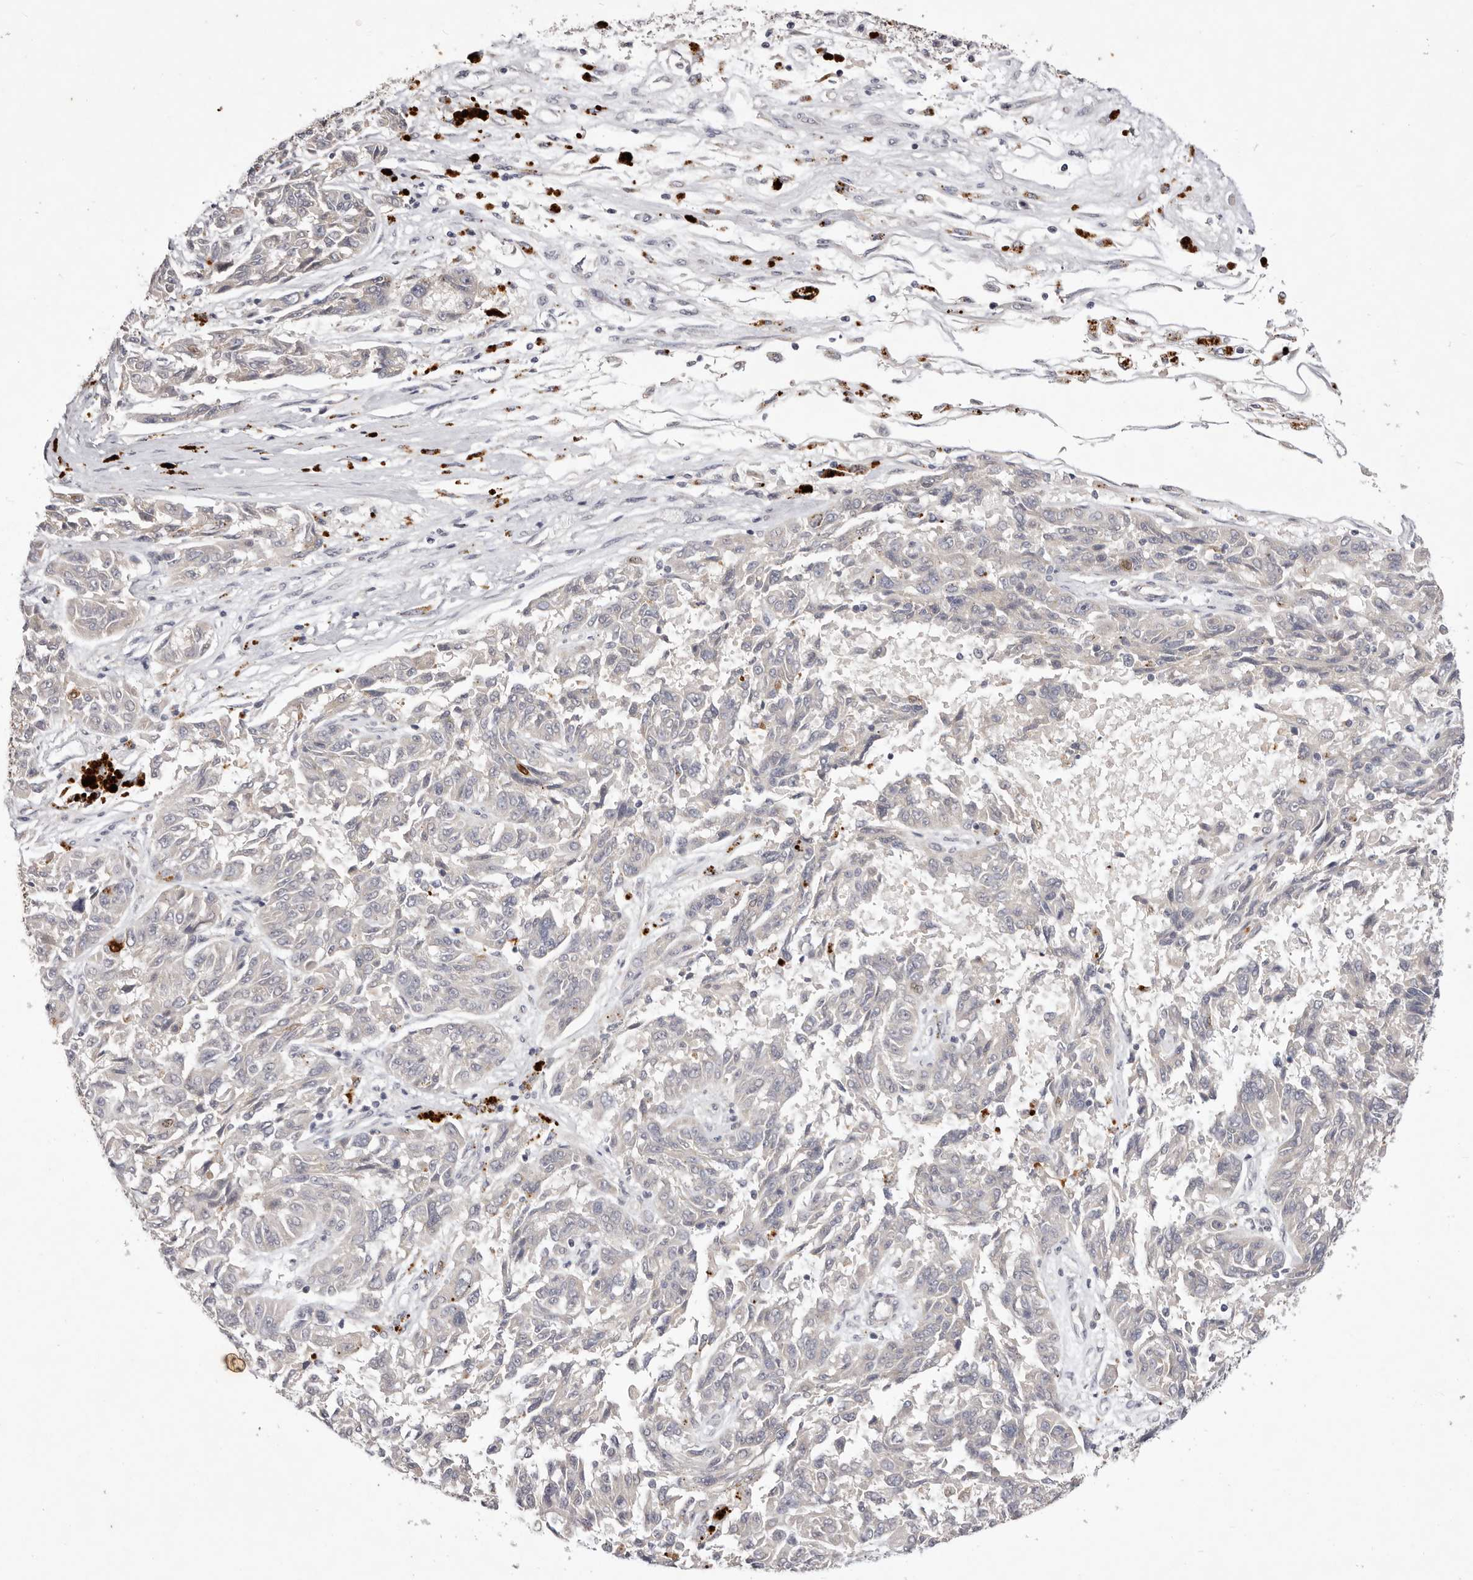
{"staining": {"intensity": "negative", "quantity": "none", "location": "none"}, "tissue": "melanoma", "cell_type": "Tumor cells", "image_type": "cancer", "snomed": [{"axis": "morphology", "description": "Malignant melanoma, NOS"}, {"axis": "topography", "description": "Skin"}], "caption": "High magnification brightfield microscopy of malignant melanoma stained with DAB (3,3'-diaminobenzidine) (brown) and counterstained with hematoxylin (blue): tumor cells show no significant positivity.", "gene": "GARNL3", "patient": {"sex": "male", "age": 53}}